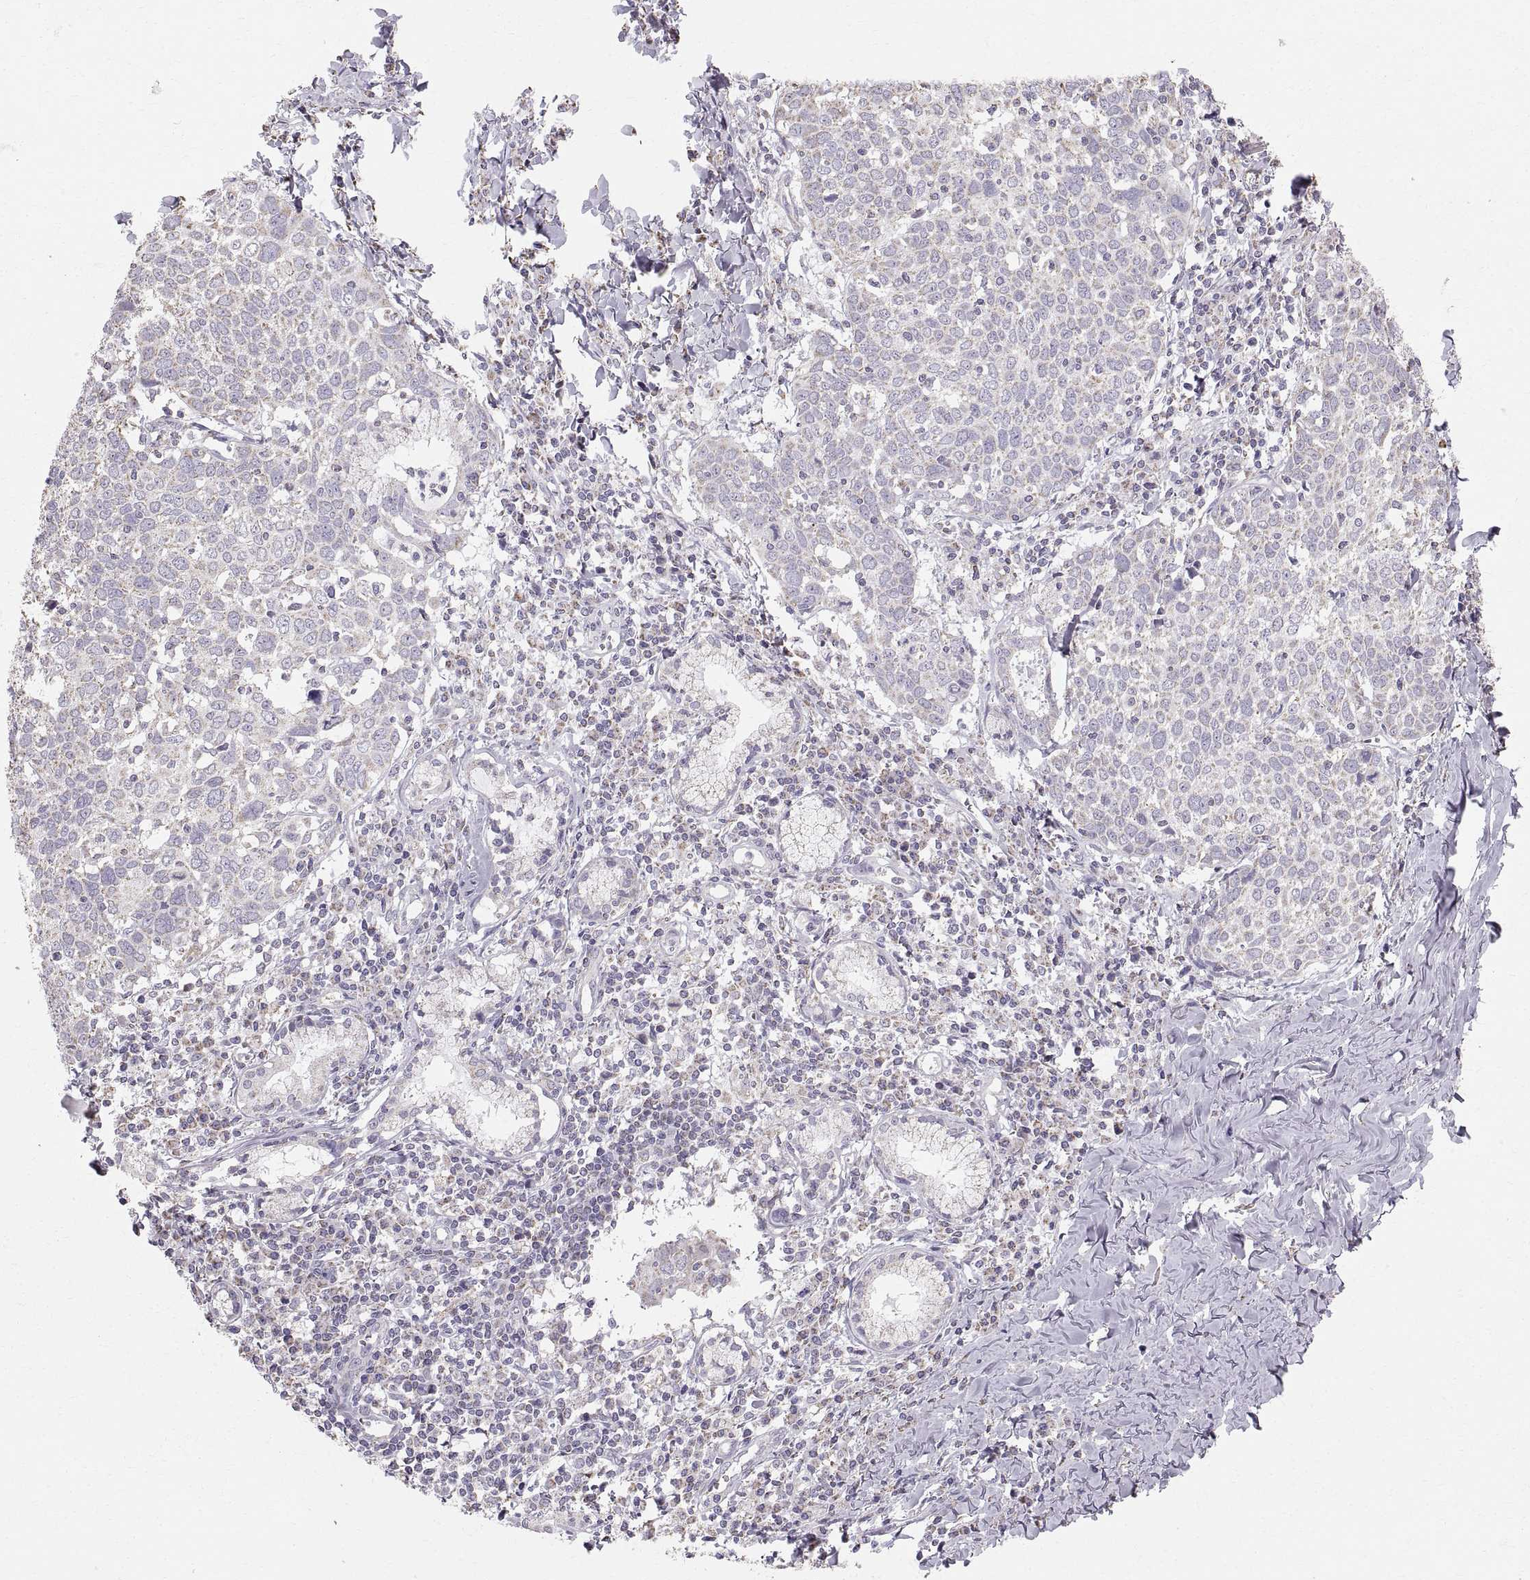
{"staining": {"intensity": "weak", "quantity": "25%-75%", "location": "cytoplasmic/membranous"}, "tissue": "lung cancer", "cell_type": "Tumor cells", "image_type": "cancer", "snomed": [{"axis": "morphology", "description": "Squamous cell carcinoma, NOS"}, {"axis": "topography", "description": "Lung"}], "caption": "Immunohistochemistry (IHC) photomicrograph of neoplastic tissue: lung squamous cell carcinoma stained using immunohistochemistry exhibits low levels of weak protein expression localized specifically in the cytoplasmic/membranous of tumor cells, appearing as a cytoplasmic/membranous brown color.", "gene": "STMND1", "patient": {"sex": "male", "age": 57}}